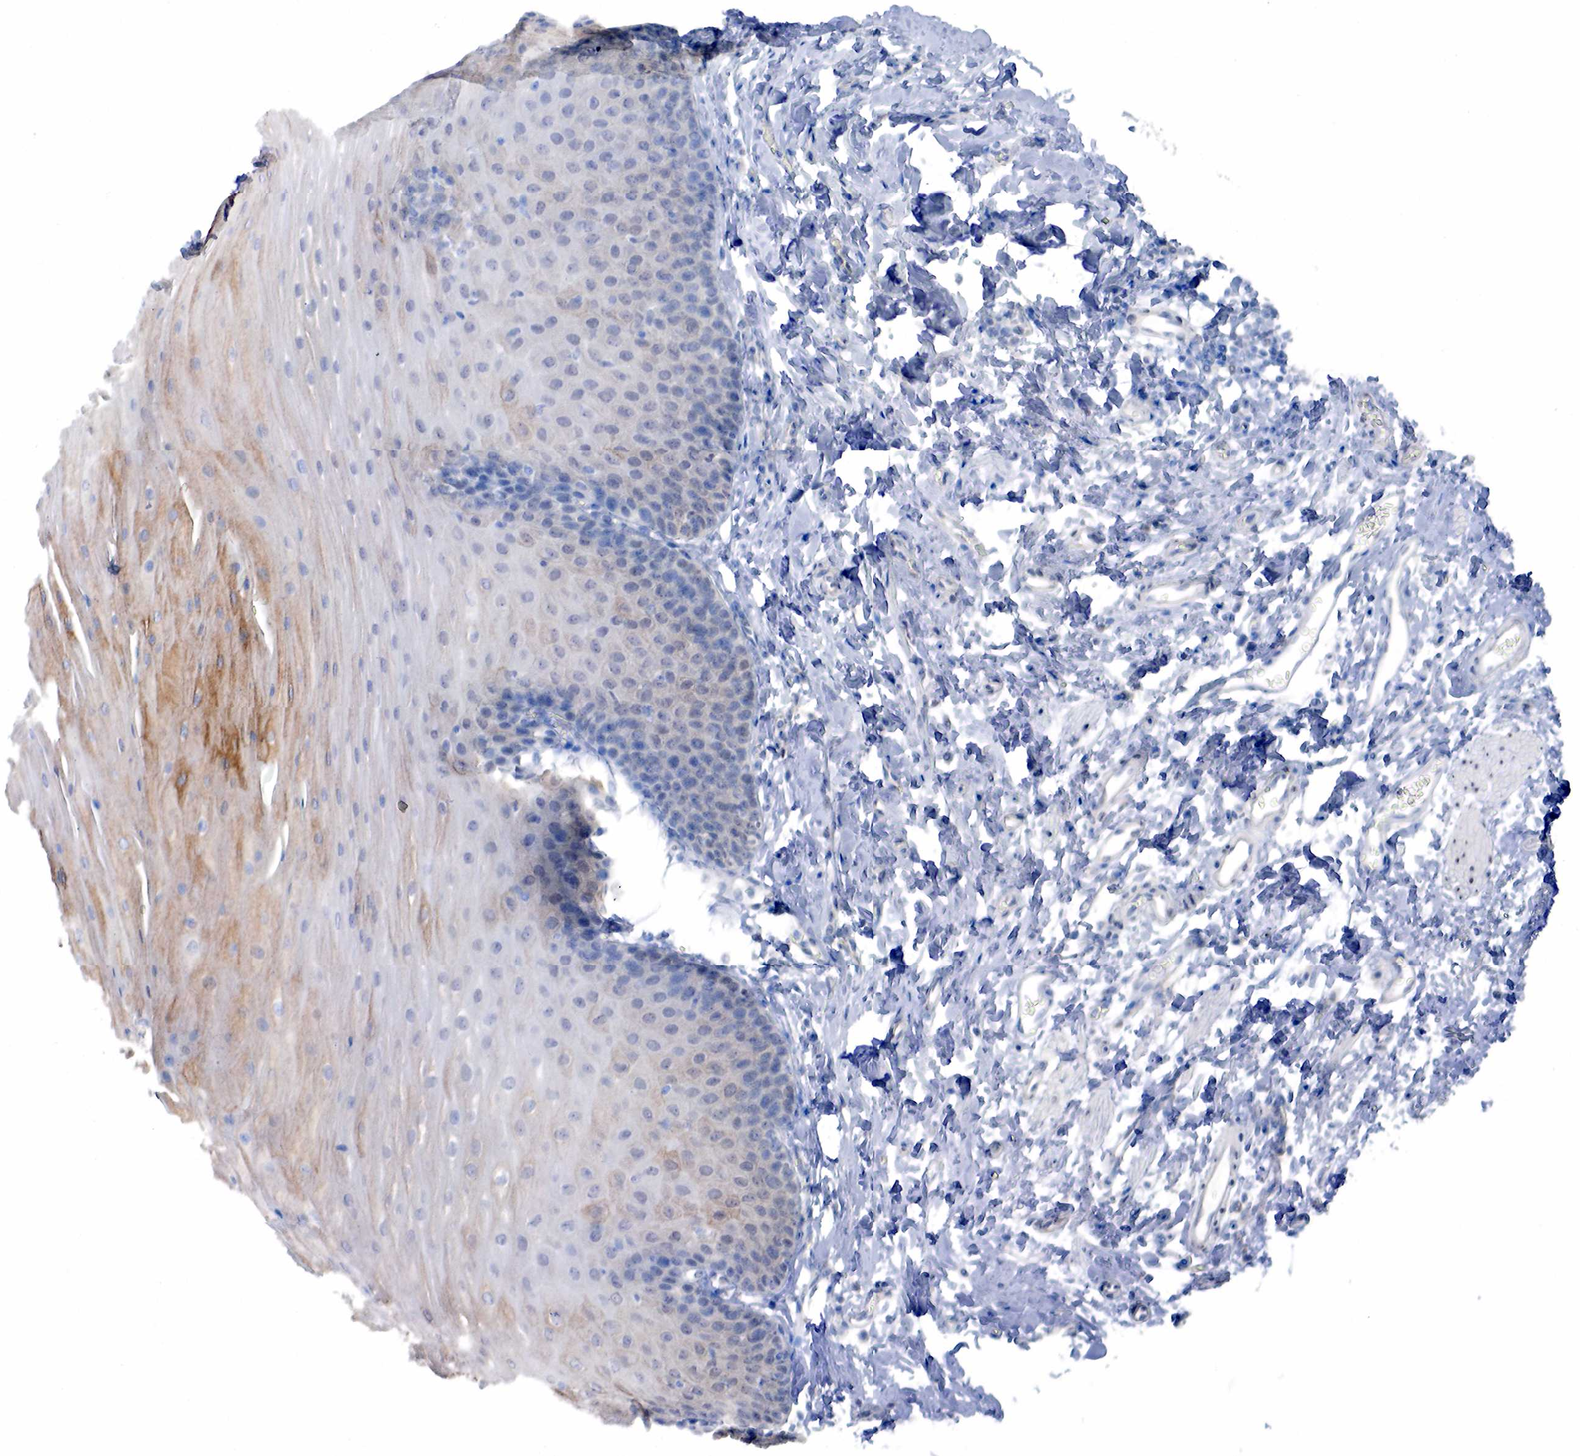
{"staining": {"intensity": "moderate", "quantity": "25%-75%", "location": "cytoplasmic/membranous"}, "tissue": "esophagus", "cell_type": "Squamous epithelial cells", "image_type": "normal", "snomed": [{"axis": "morphology", "description": "Normal tissue, NOS"}, {"axis": "topography", "description": "Esophagus"}], "caption": "Protein staining shows moderate cytoplasmic/membranous staining in about 25%-75% of squamous epithelial cells in normal esophagus.", "gene": "PGR", "patient": {"sex": "male", "age": 70}}